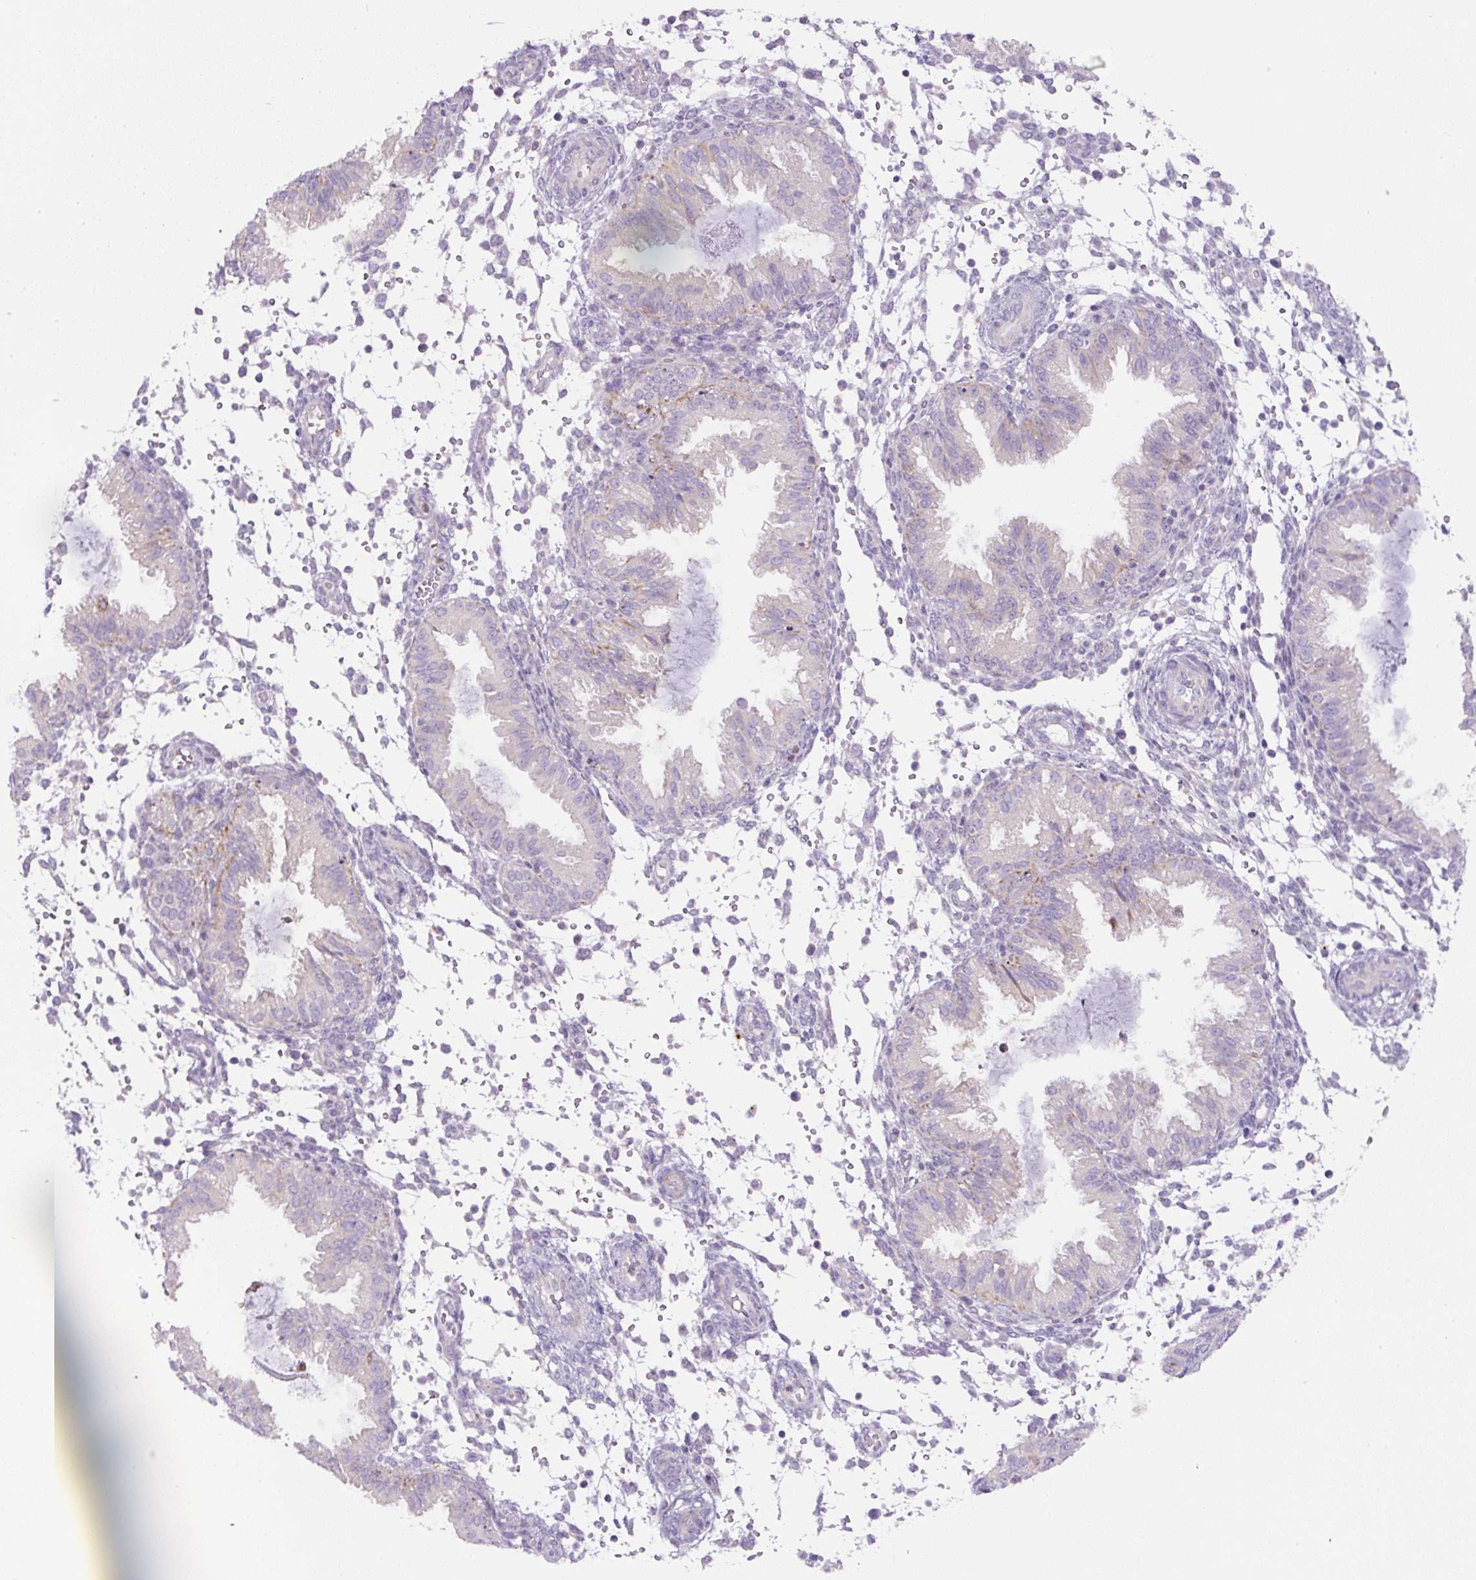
{"staining": {"intensity": "negative", "quantity": "none", "location": "none"}, "tissue": "endometrium", "cell_type": "Cells in endometrial stroma", "image_type": "normal", "snomed": [{"axis": "morphology", "description": "Normal tissue, NOS"}, {"axis": "topography", "description": "Endometrium"}], "caption": "Micrograph shows no protein staining in cells in endometrial stroma of normal endometrium.", "gene": "HPS4", "patient": {"sex": "female", "age": 33}}